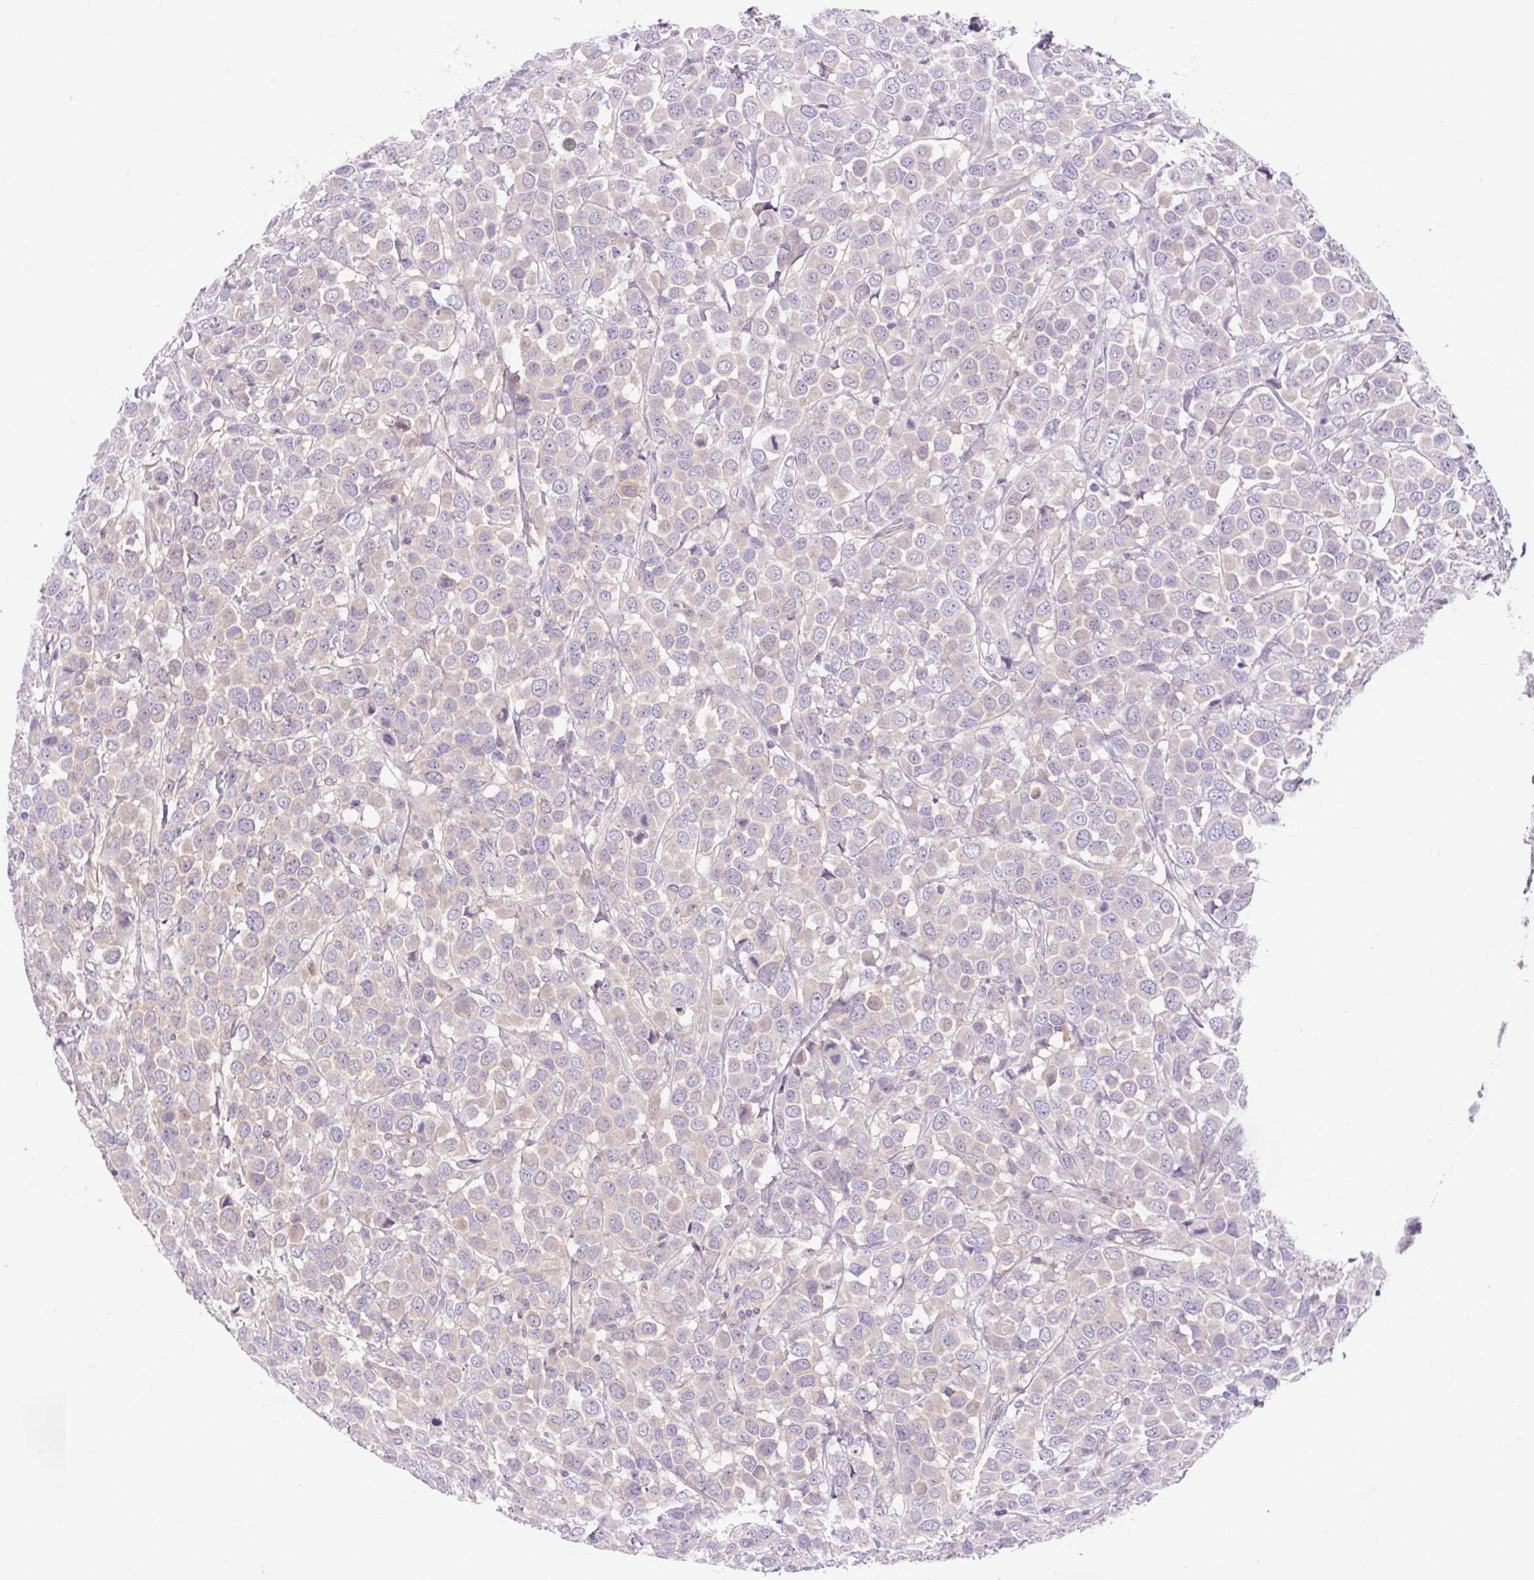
{"staining": {"intensity": "negative", "quantity": "none", "location": "none"}, "tissue": "breast cancer", "cell_type": "Tumor cells", "image_type": "cancer", "snomed": [{"axis": "morphology", "description": "Duct carcinoma"}, {"axis": "topography", "description": "Breast"}], "caption": "The immunohistochemistry micrograph has no significant expression in tumor cells of breast cancer (infiltrating ductal carcinoma) tissue.", "gene": "CAMK2B", "patient": {"sex": "female", "age": 61}}